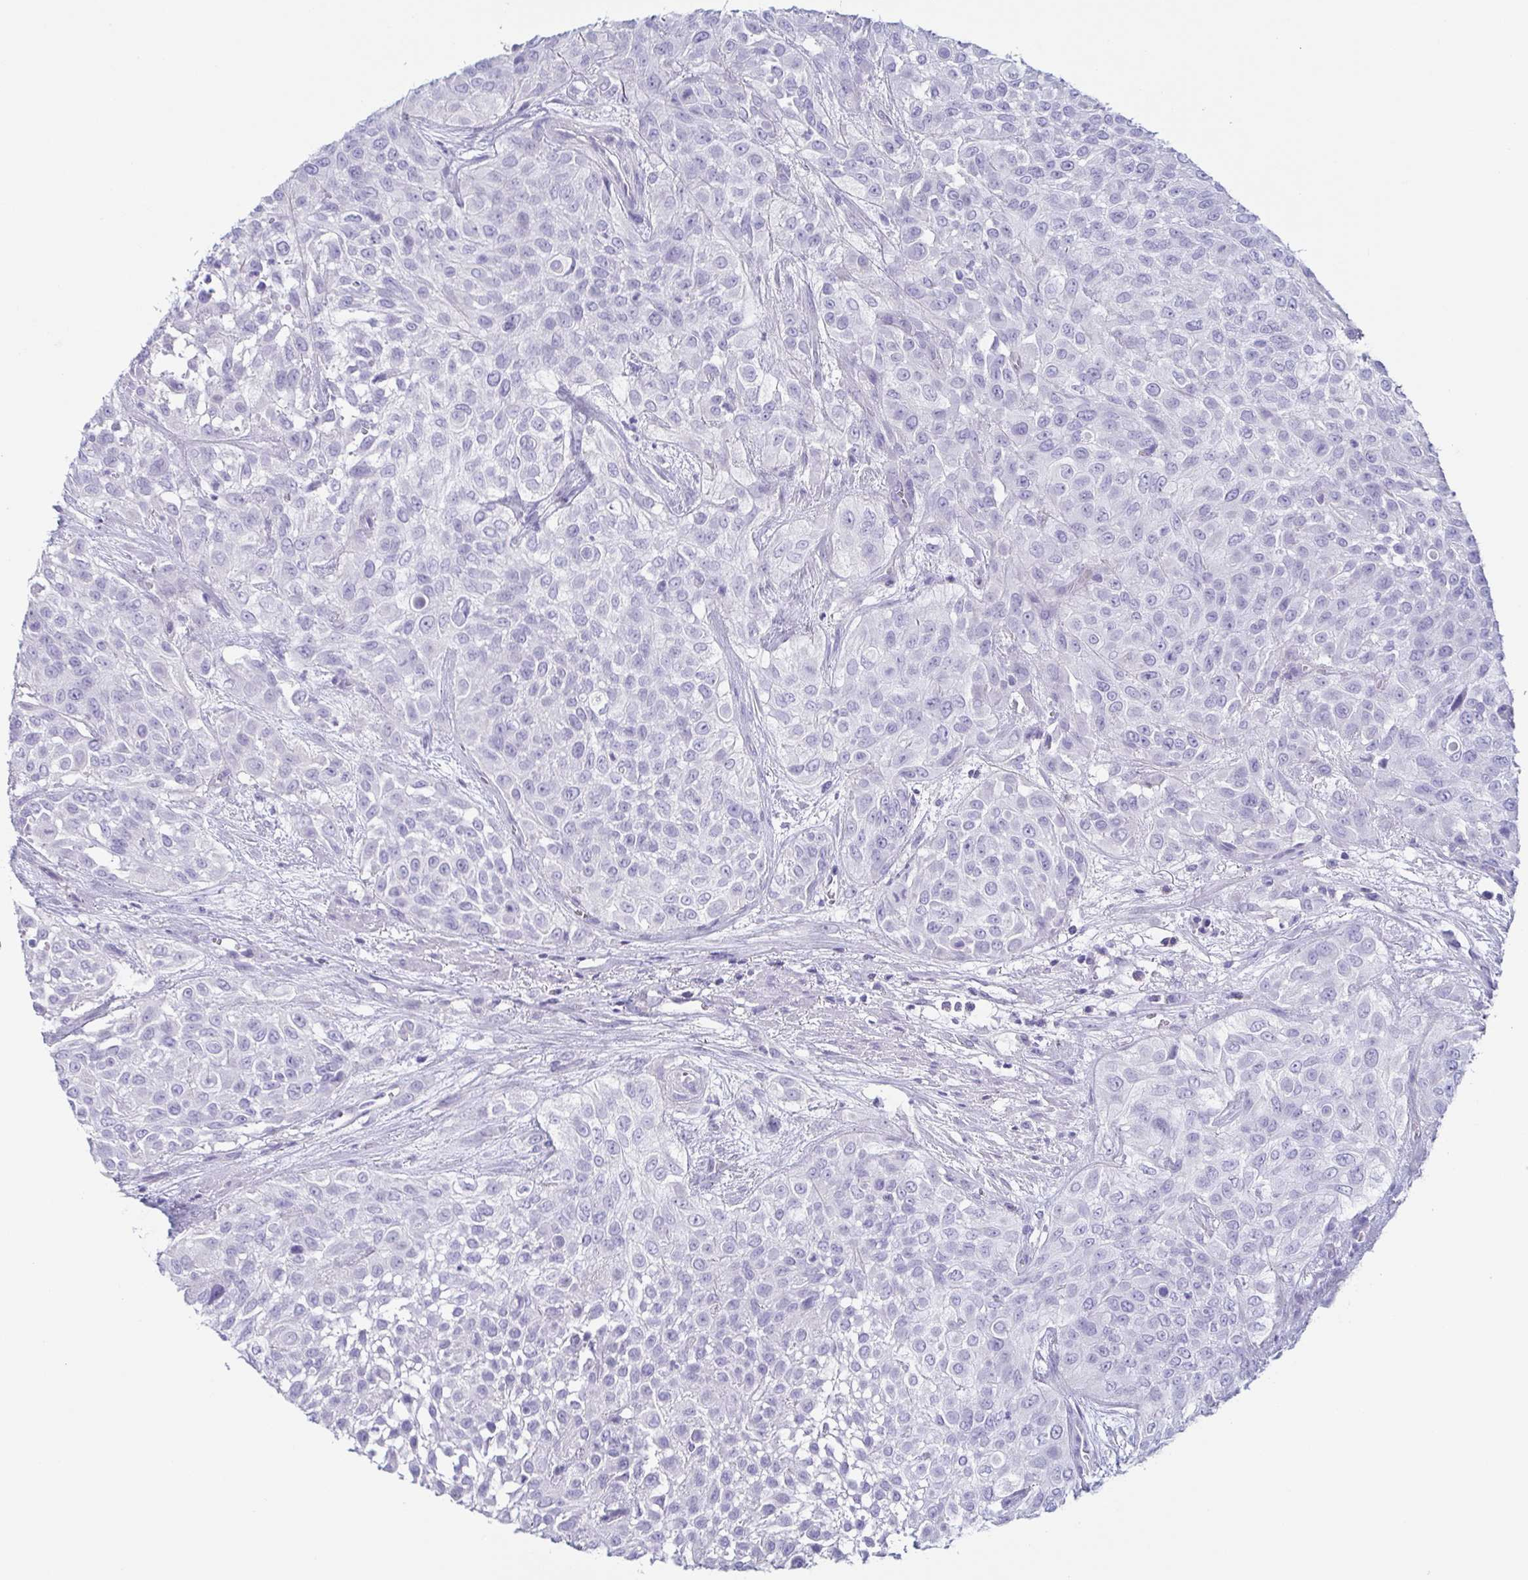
{"staining": {"intensity": "negative", "quantity": "none", "location": "none"}, "tissue": "urothelial cancer", "cell_type": "Tumor cells", "image_type": "cancer", "snomed": [{"axis": "morphology", "description": "Urothelial carcinoma, High grade"}, {"axis": "topography", "description": "Urinary bladder"}], "caption": "Immunohistochemistry micrograph of urothelial cancer stained for a protein (brown), which reveals no staining in tumor cells.", "gene": "PRR4", "patient": {"sex": "male", "age": 57}}